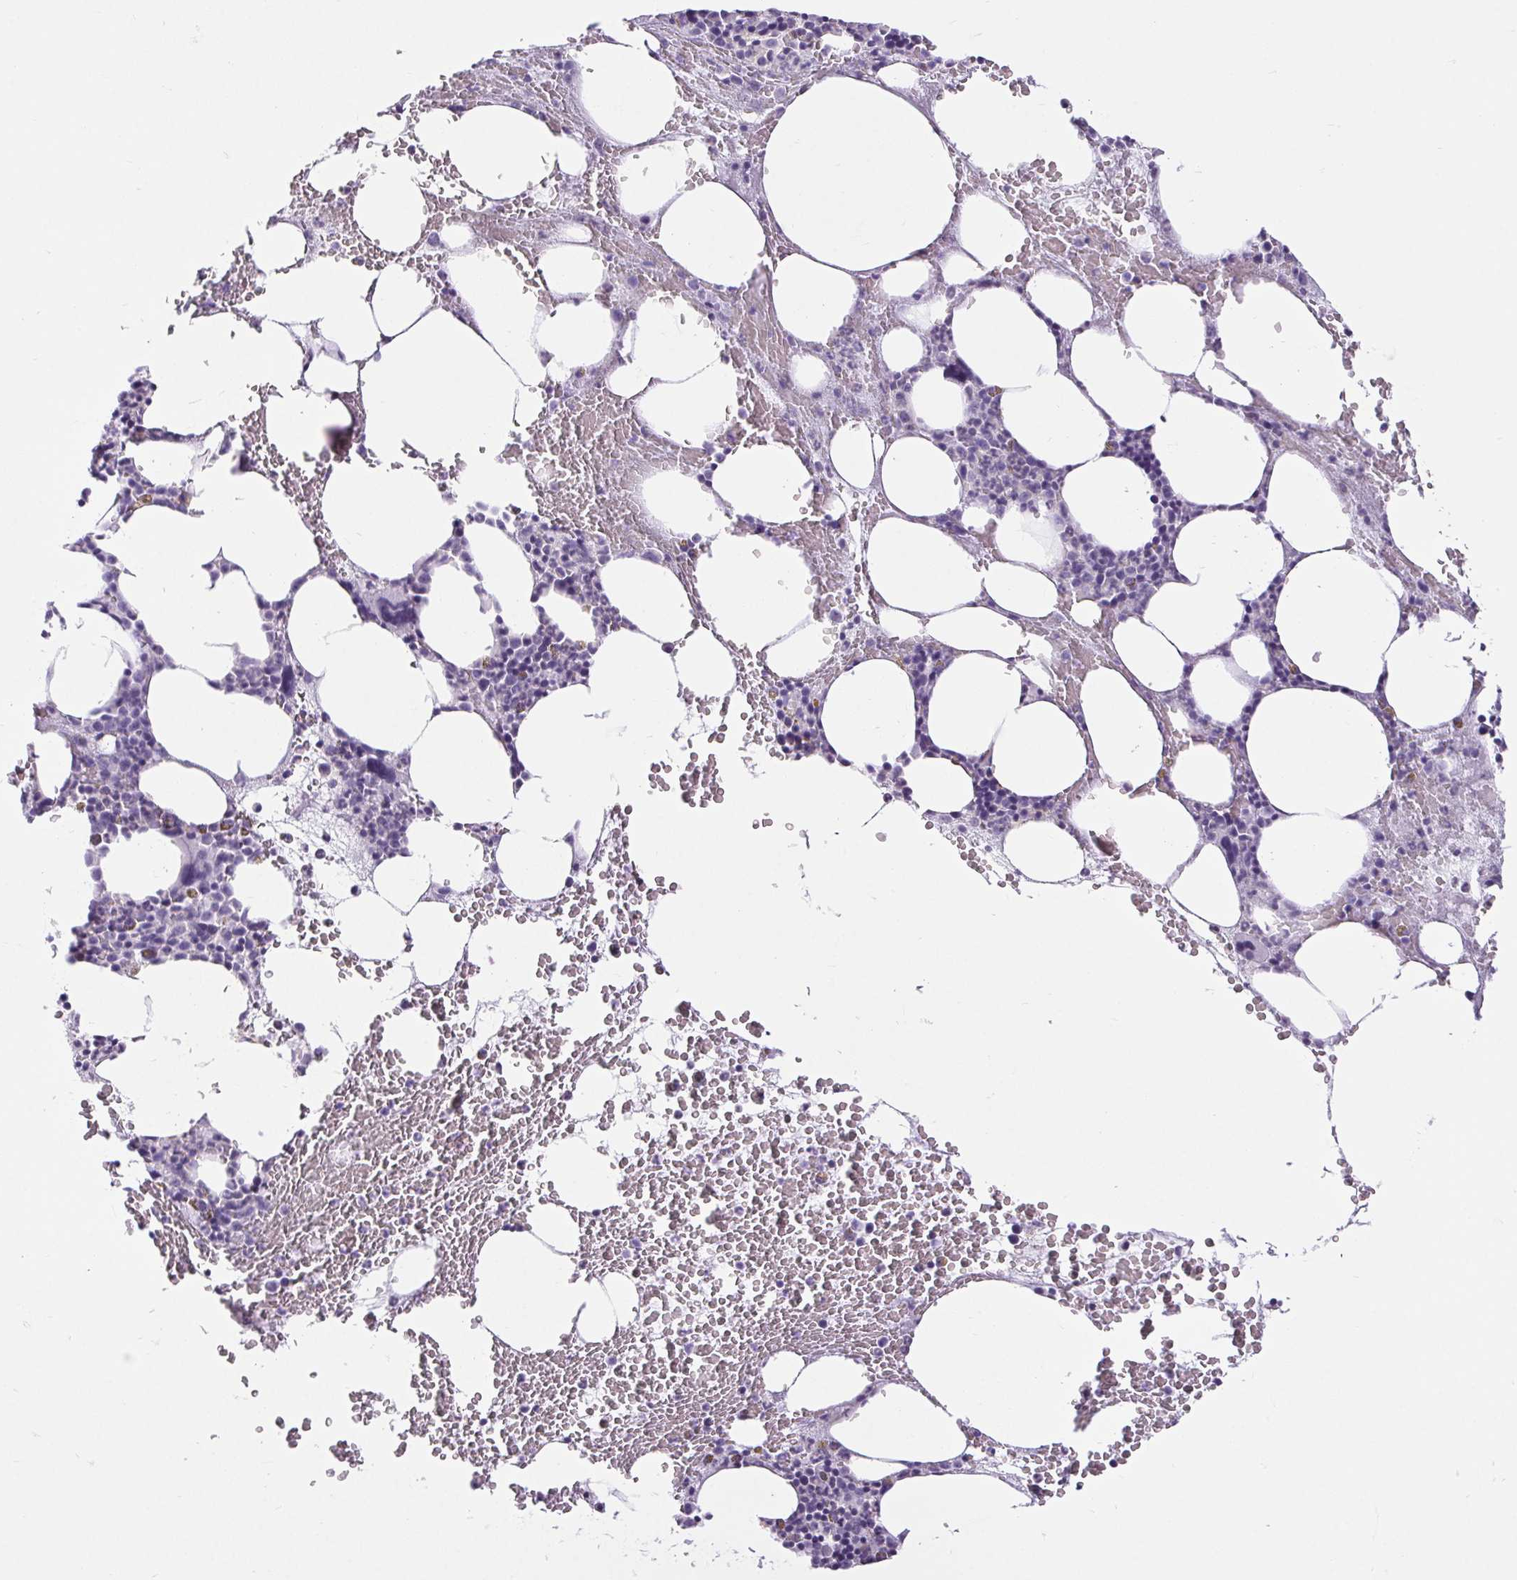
{"staining": {"intensity": "negative", "quantity": "none", "location": "none"}, "tissue": "bone marrow", "cell_type": "Hematopoietic cells", "image_type": "normal", "snomed": [{"axis": "morphology", "description": "Normal tissue, NOS"}, {"axis": "topography", "description": "Bone marrow"}], "caption": "Immunohistochemical staining of unremarkable human bone marrow reveals no significant positivity in hematopoietic cells. (Immunohistochemistry, brightfield microscopy, high magnification).", "gene": "BCAS1", "patient": {"sex": "male", "age": 89}}